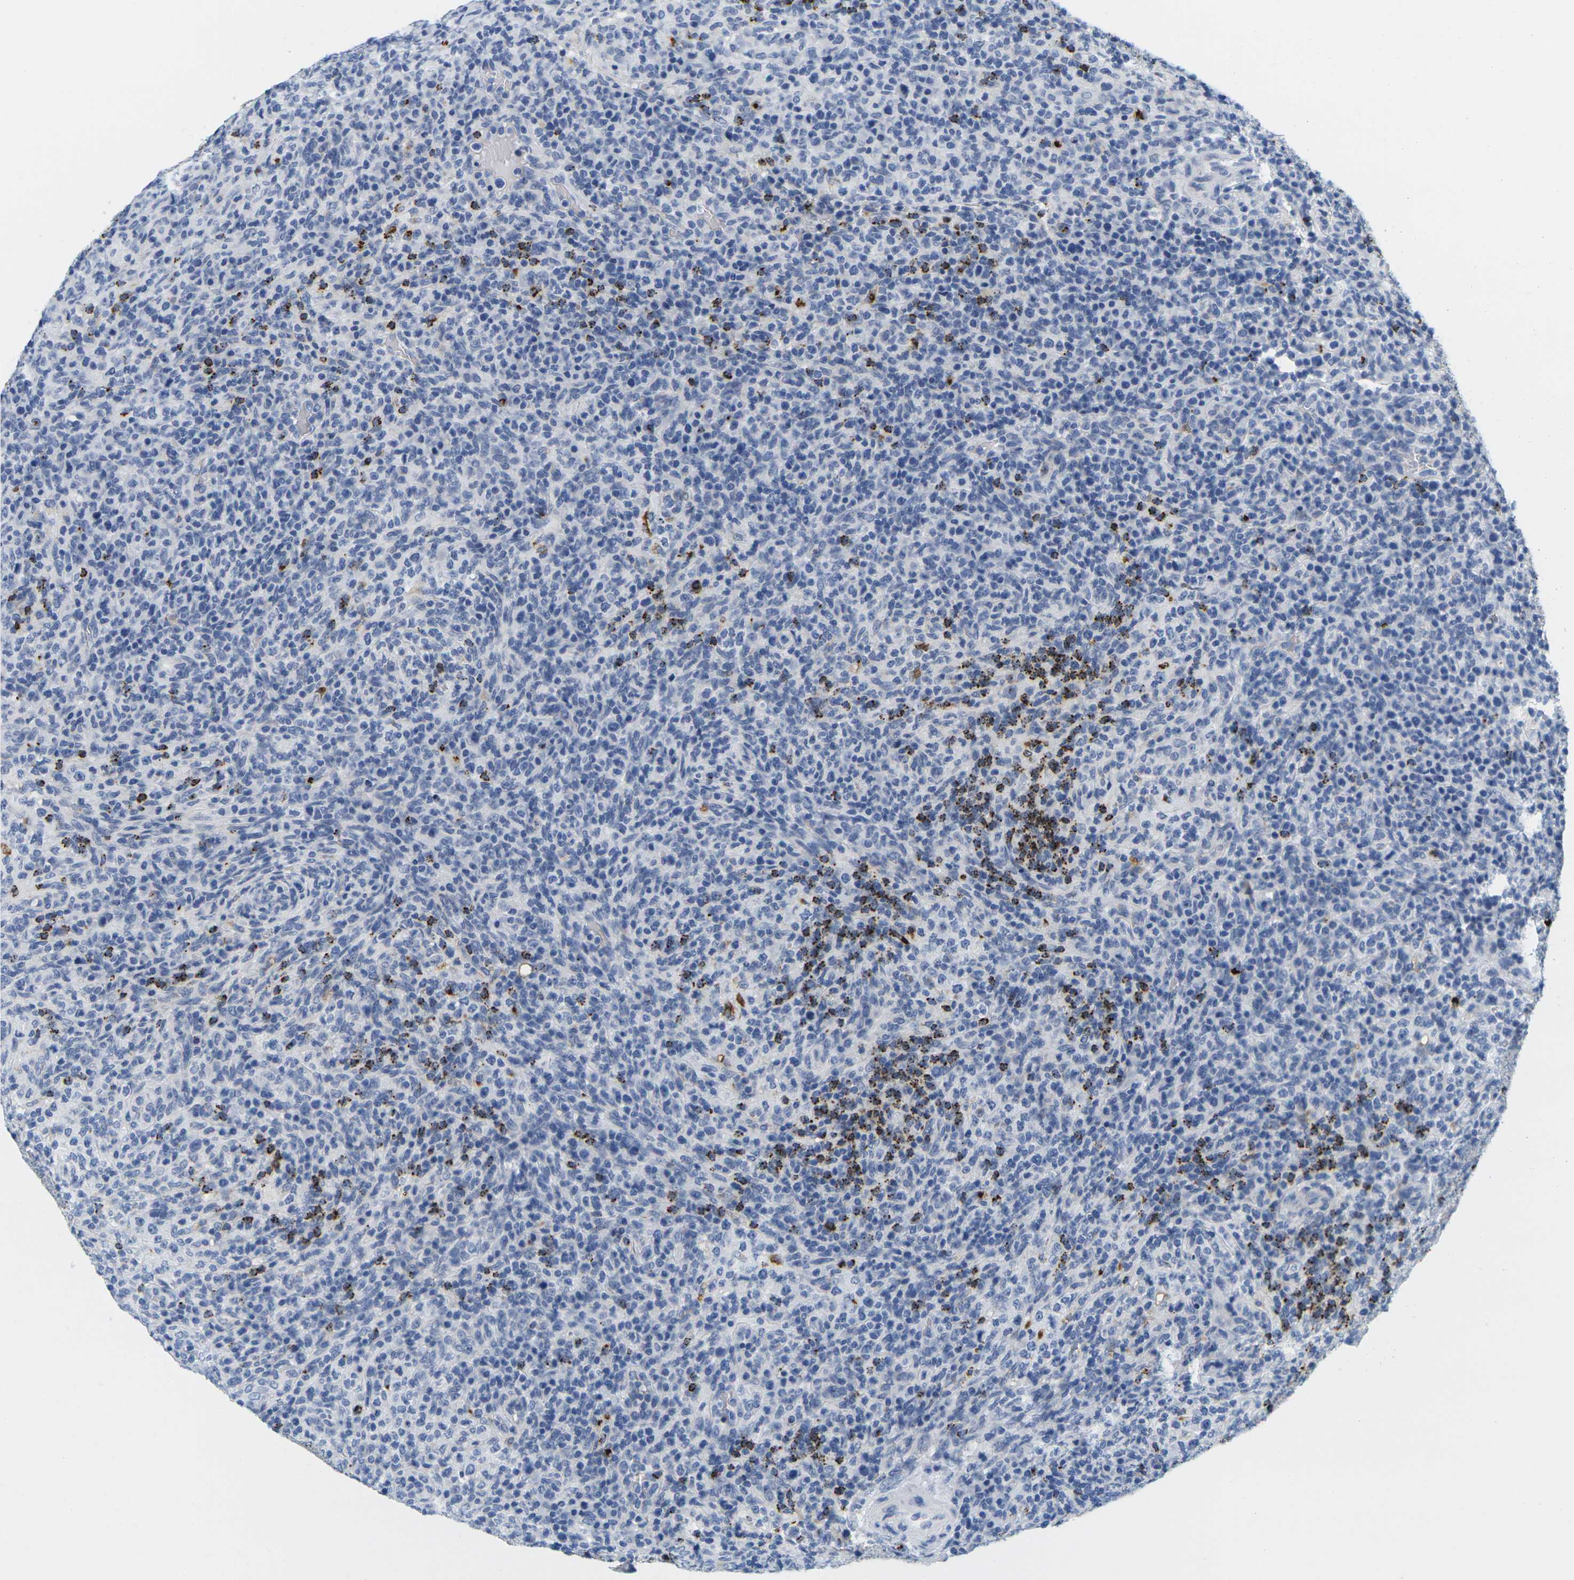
{"staining": {"intensity": "strong", "quantity": "<25%", "location": "cytoplasmic/membranous"}, "tissue": "lymphoma", "cell_type": "Tumor cells", "image_type": "cancer", "snomed": [{"axis": "morphology", "description": "Malignant lymphoma, non-Hodgkin's type, High grade"}, {"axis": "topography", "description": "Lymph node"}], "caption": "Brown immunohistochemical staining in lymphoma demonstrates strong cytoplasmic/membranous positivity in approximately <25% of tumor cells.", "gene": "HLA-DOB", "patient": {"sex": "female", "age": 76}}